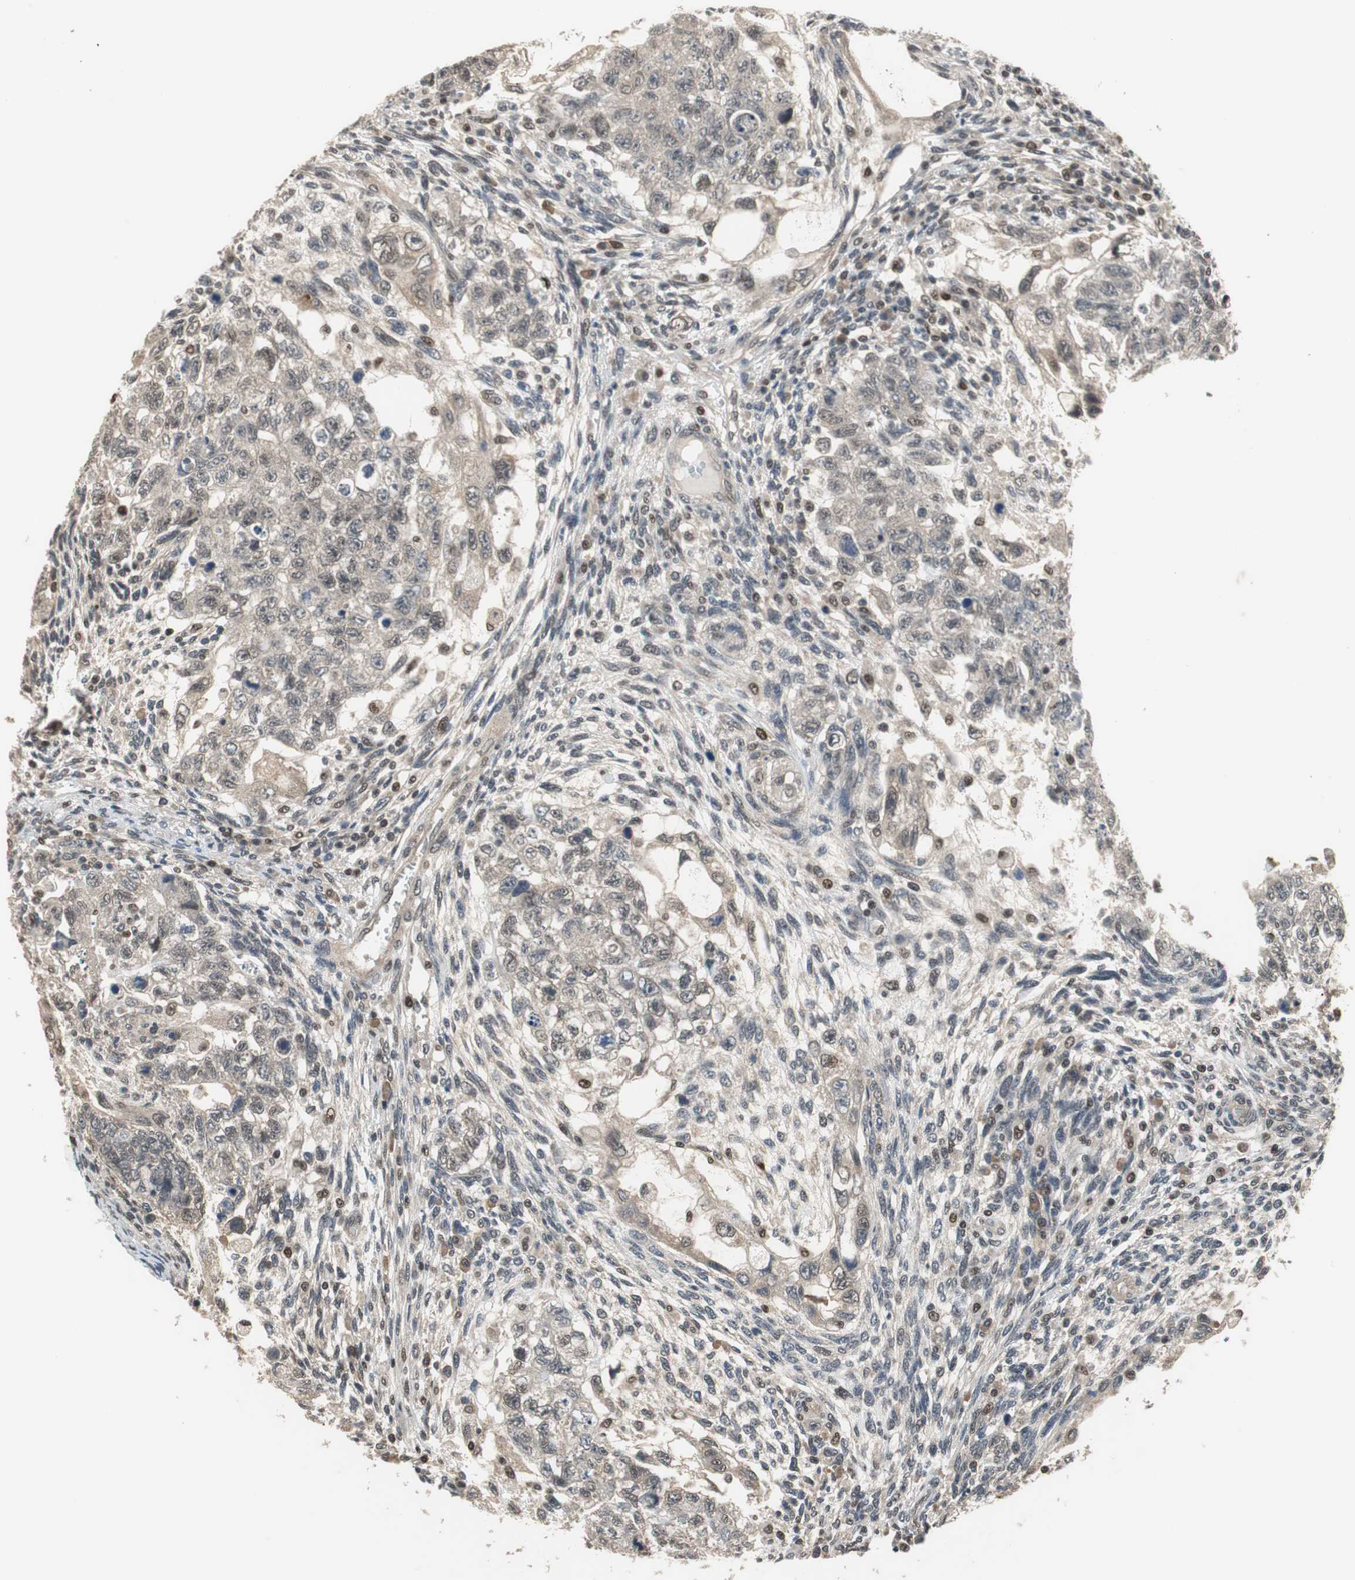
{"staining": {"intensity": "weak", "quantity": "25%-75%", "location": "nuclear"}, "tissue": "testis cancer", "cell_type": "Tumor cells", "image_type": "cancer", "snomed": [{"axis": "morphology", "description": "Normal tissue, NOS"}, {"axis": "morphology", "description": "Carcinoma, Embryonal, NOS"}, {"axis": "topography", "description": "Testis"}], "caption": "Embryonal carcinoma (testis) tissue reveals weak nuclear staining in about 25%-75% of tumor cells", "gene": "MAFB", "patient": {"sex": "male", "age": 36}}